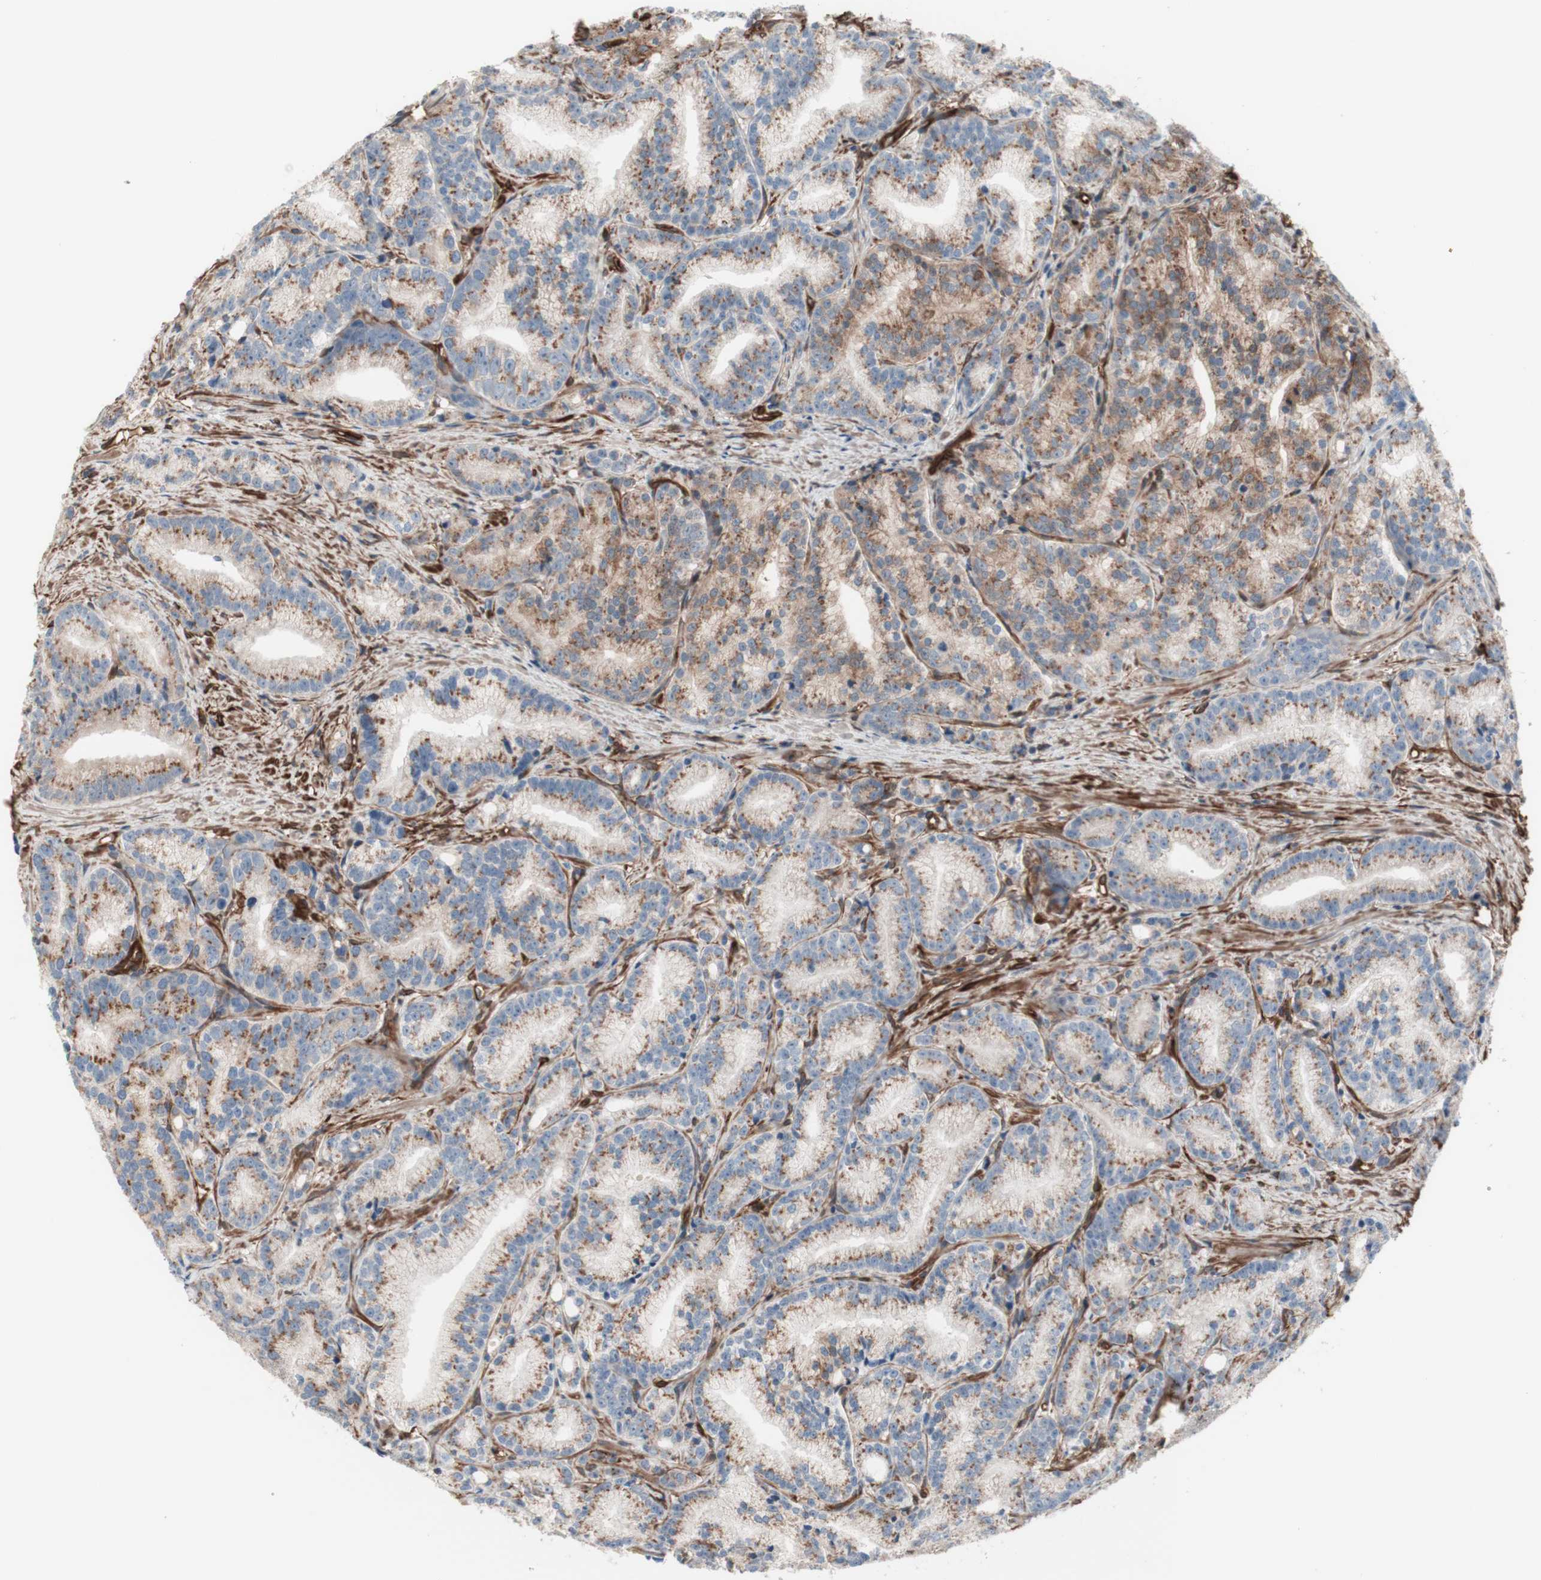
{"staining": {"intensity": "weak", "quantity": ">75%", "location": "cytoplasmic/membranous"}, "tissue": "prostate cancer", "cell_type": "Tumor cells", "image_type": "cancer", "snomed": [{"axis": "morphology", "description": "Adenocarcinoma, Low grade"}, {"axis": "topography", "description": "Prostate"}], "caption": "Immunohistochemical staining of human prostate cancer (low-grade adenocarcinoma) demonstrates weak cytoplasmic/membranous protein positivity in approximately >75% of tumor cells.", "gene": "CNN3", "patient": {"sex": "male", "age": 89}}